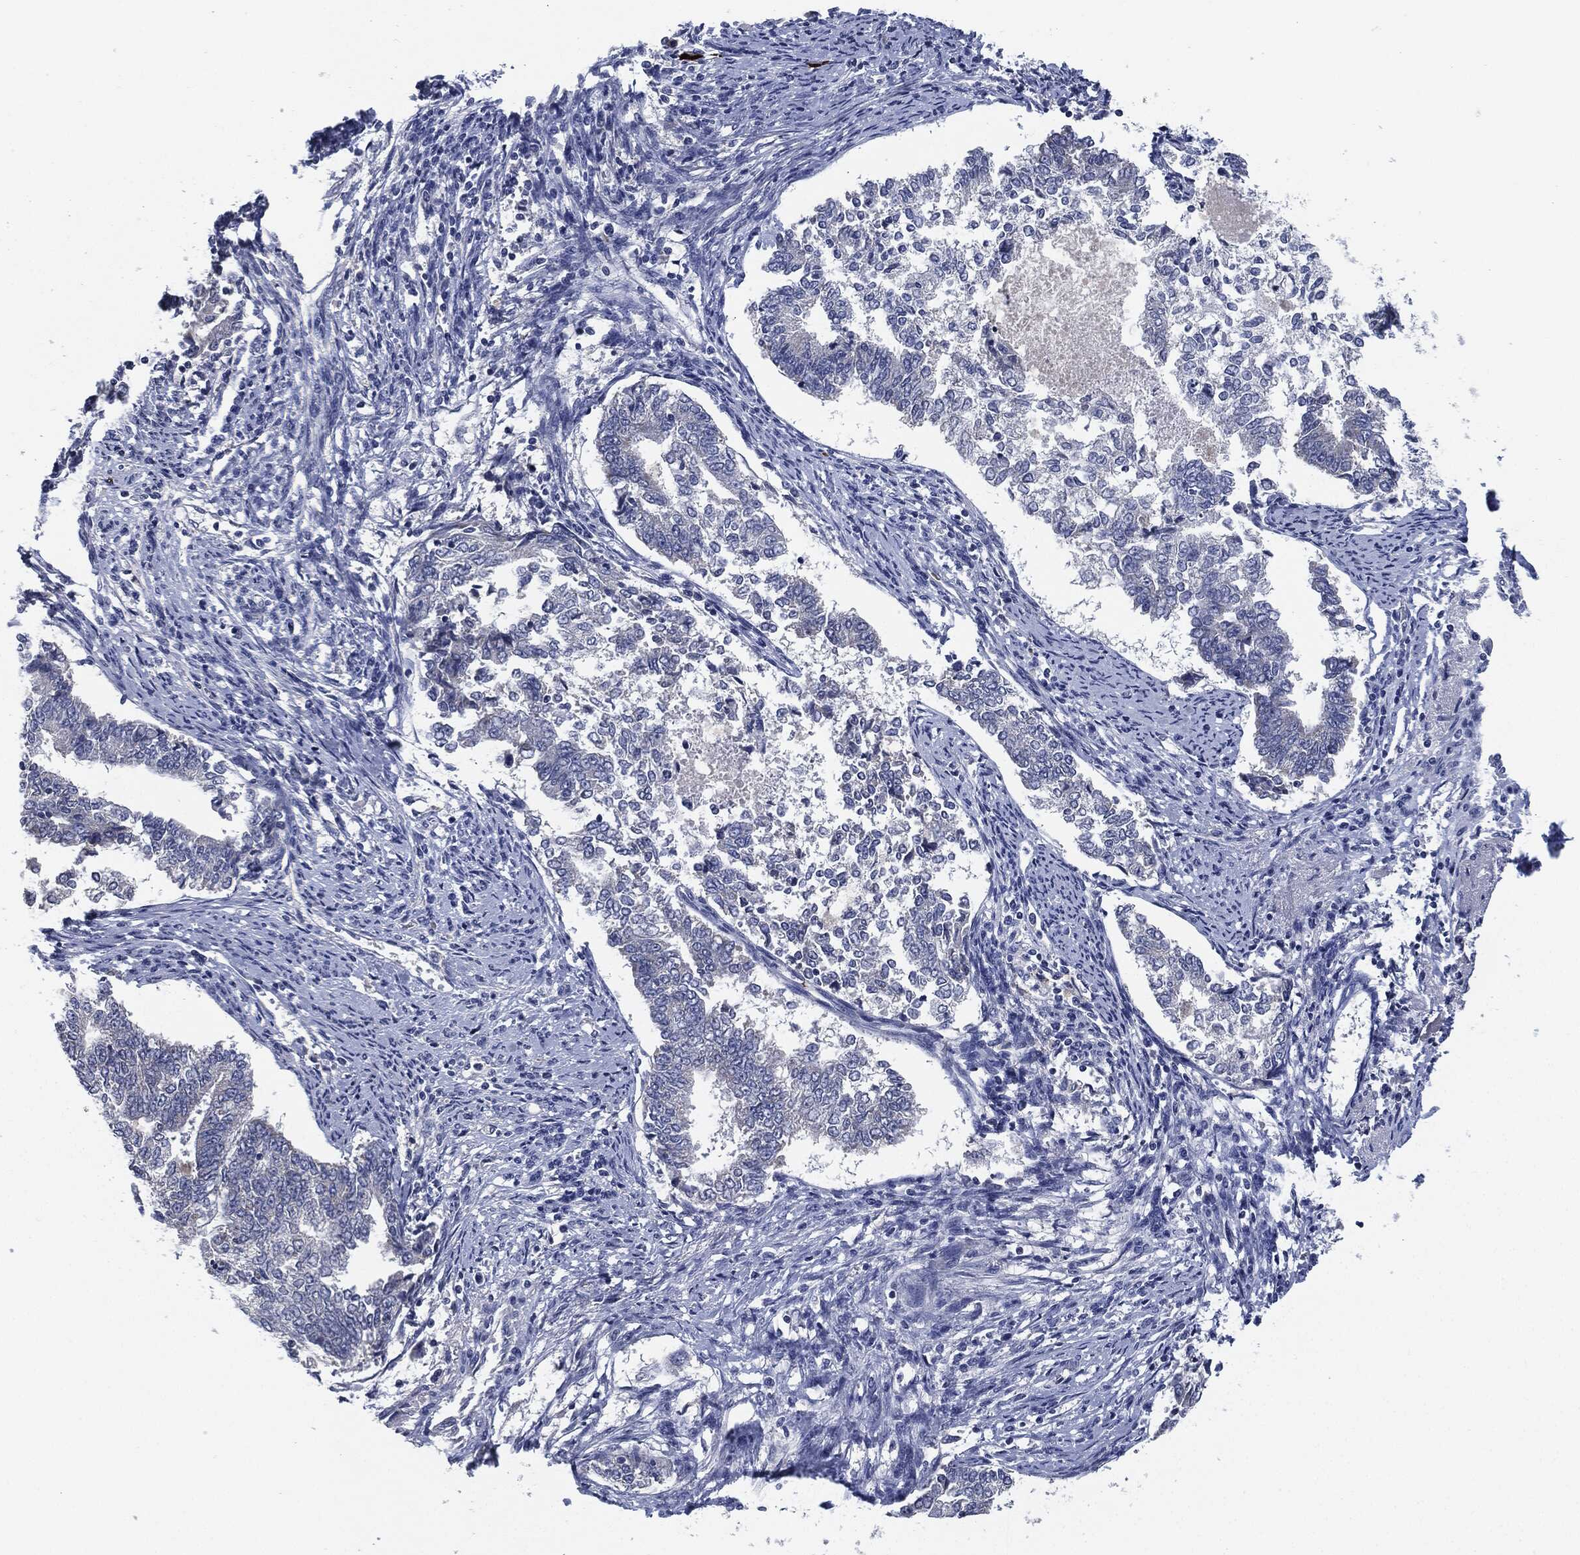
{"staining": {"intensity": "negative", "quantity": "none", "location": "none"}, "tissue": "endometrial cancer", "cell_type": "Tumor cells", "image_type": "cancer", "snomed": [{"axis": "morphology", "description": "Adenocarcinoma, NOS"}, {"axis": "topography", "description": "Endometrium"}], "caption": "The image displays no significant staining in tumor cells of adenocarcinoma (endometrial).", "gene": "SIGLEC9", "patient": {"sex": "female", "age": 65}}